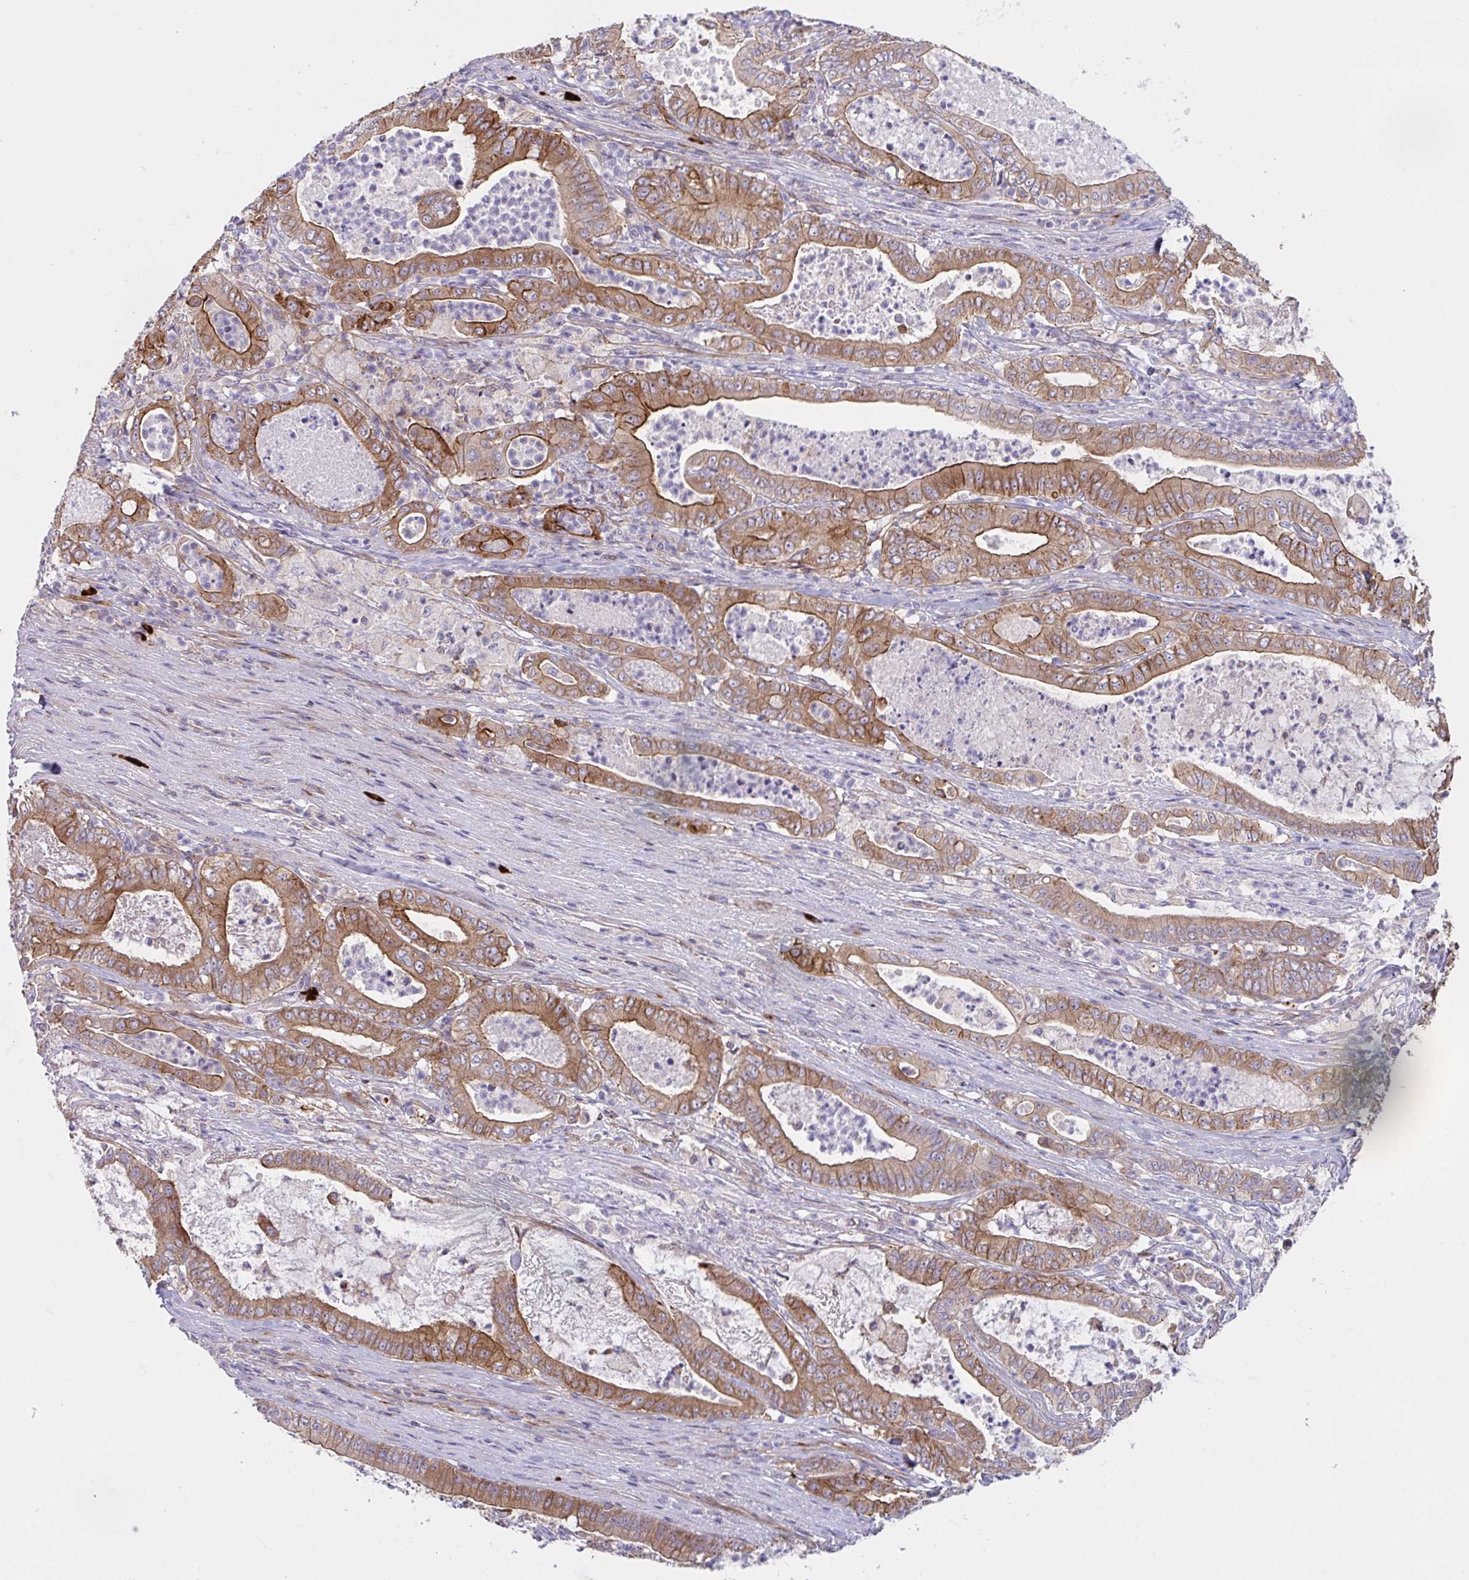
{"staining": {"intensity": "moderate", "quantity": ">75%", "location": "cytoplasmic/membranous"}, "tissue": "pancreatic cancer", "cell_type": "Tumor cells", "image_type": "cancer", "snomed": [{"axis": "morphology", "description": "Adenocarcinoma, NOS"}, {"axis": "topography", "description": "Pancreas"}], "caption": "Pancreatic cancer tissue reveals moderate cytoplasmic/membranous positivity in approximately >75% of tumor cells, visualized by immunohistochemistry.", "gene": "YARS2", "patient": {"sex": "male", "age": 71}}